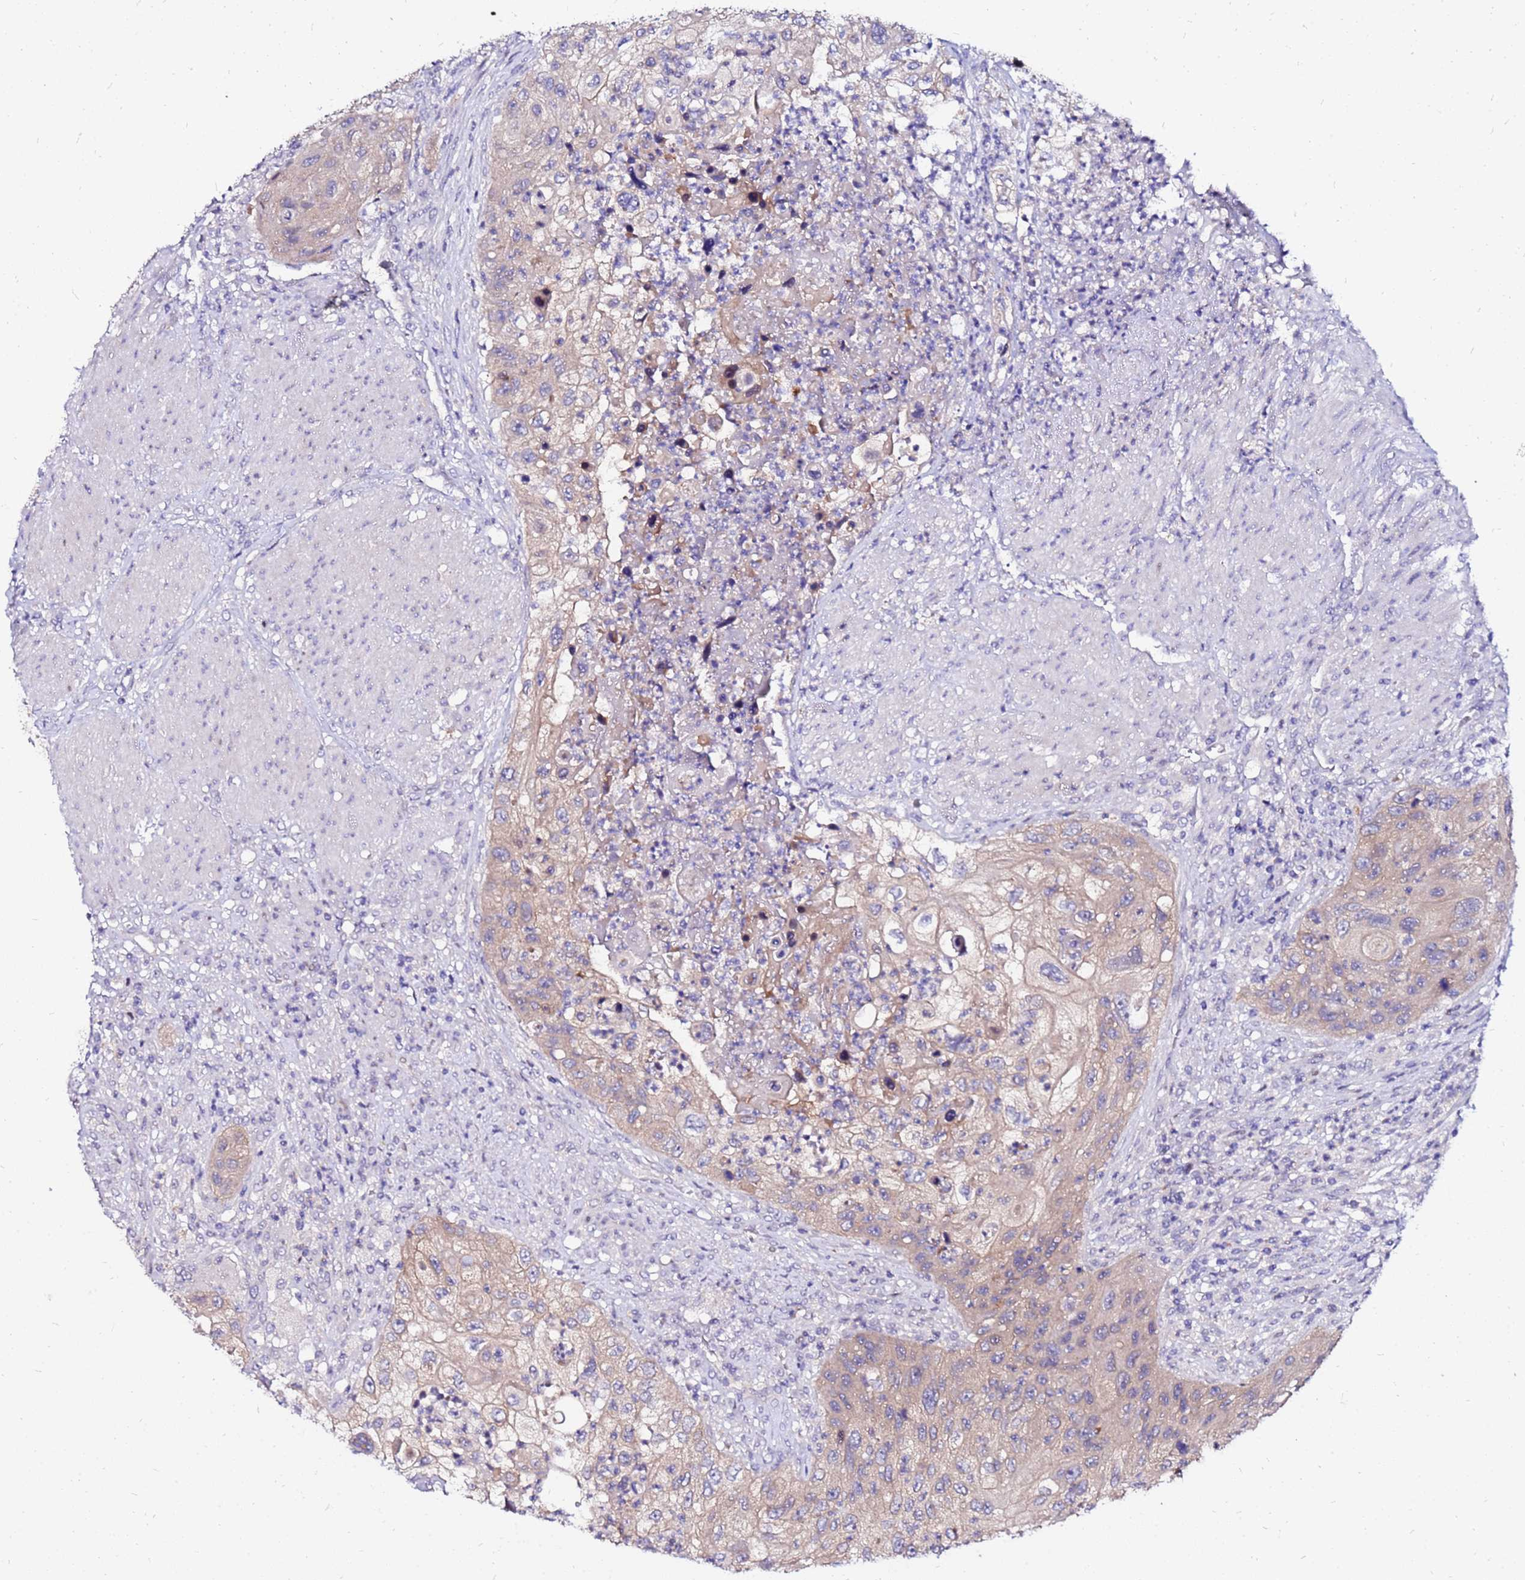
{"staining": {"intensity": "weak", "quantity": "25%-75%", "location": "cytoplasmic/membranous"}, "tissue": "urothelial cancer", "cell_type": "Tumor cells", "image_type": "cancer", "snomed": [{"axis": "morphology", "description": "Urothelial carcinoma, High grade"}, {"axis": "topography", "description": "Urinary bladder"}], "caption": "High-magnification brightfield microscopy of urothelial cancer stained with DAB (brown) and counterstained with hematoxylin (blue). tumor cells exhibit weak cytoplasmic/membranous expression is appreciated in about25%-75% of cells.", "gene": "ARHGEF5", "patient": {"sex": "female", "age": 60}}